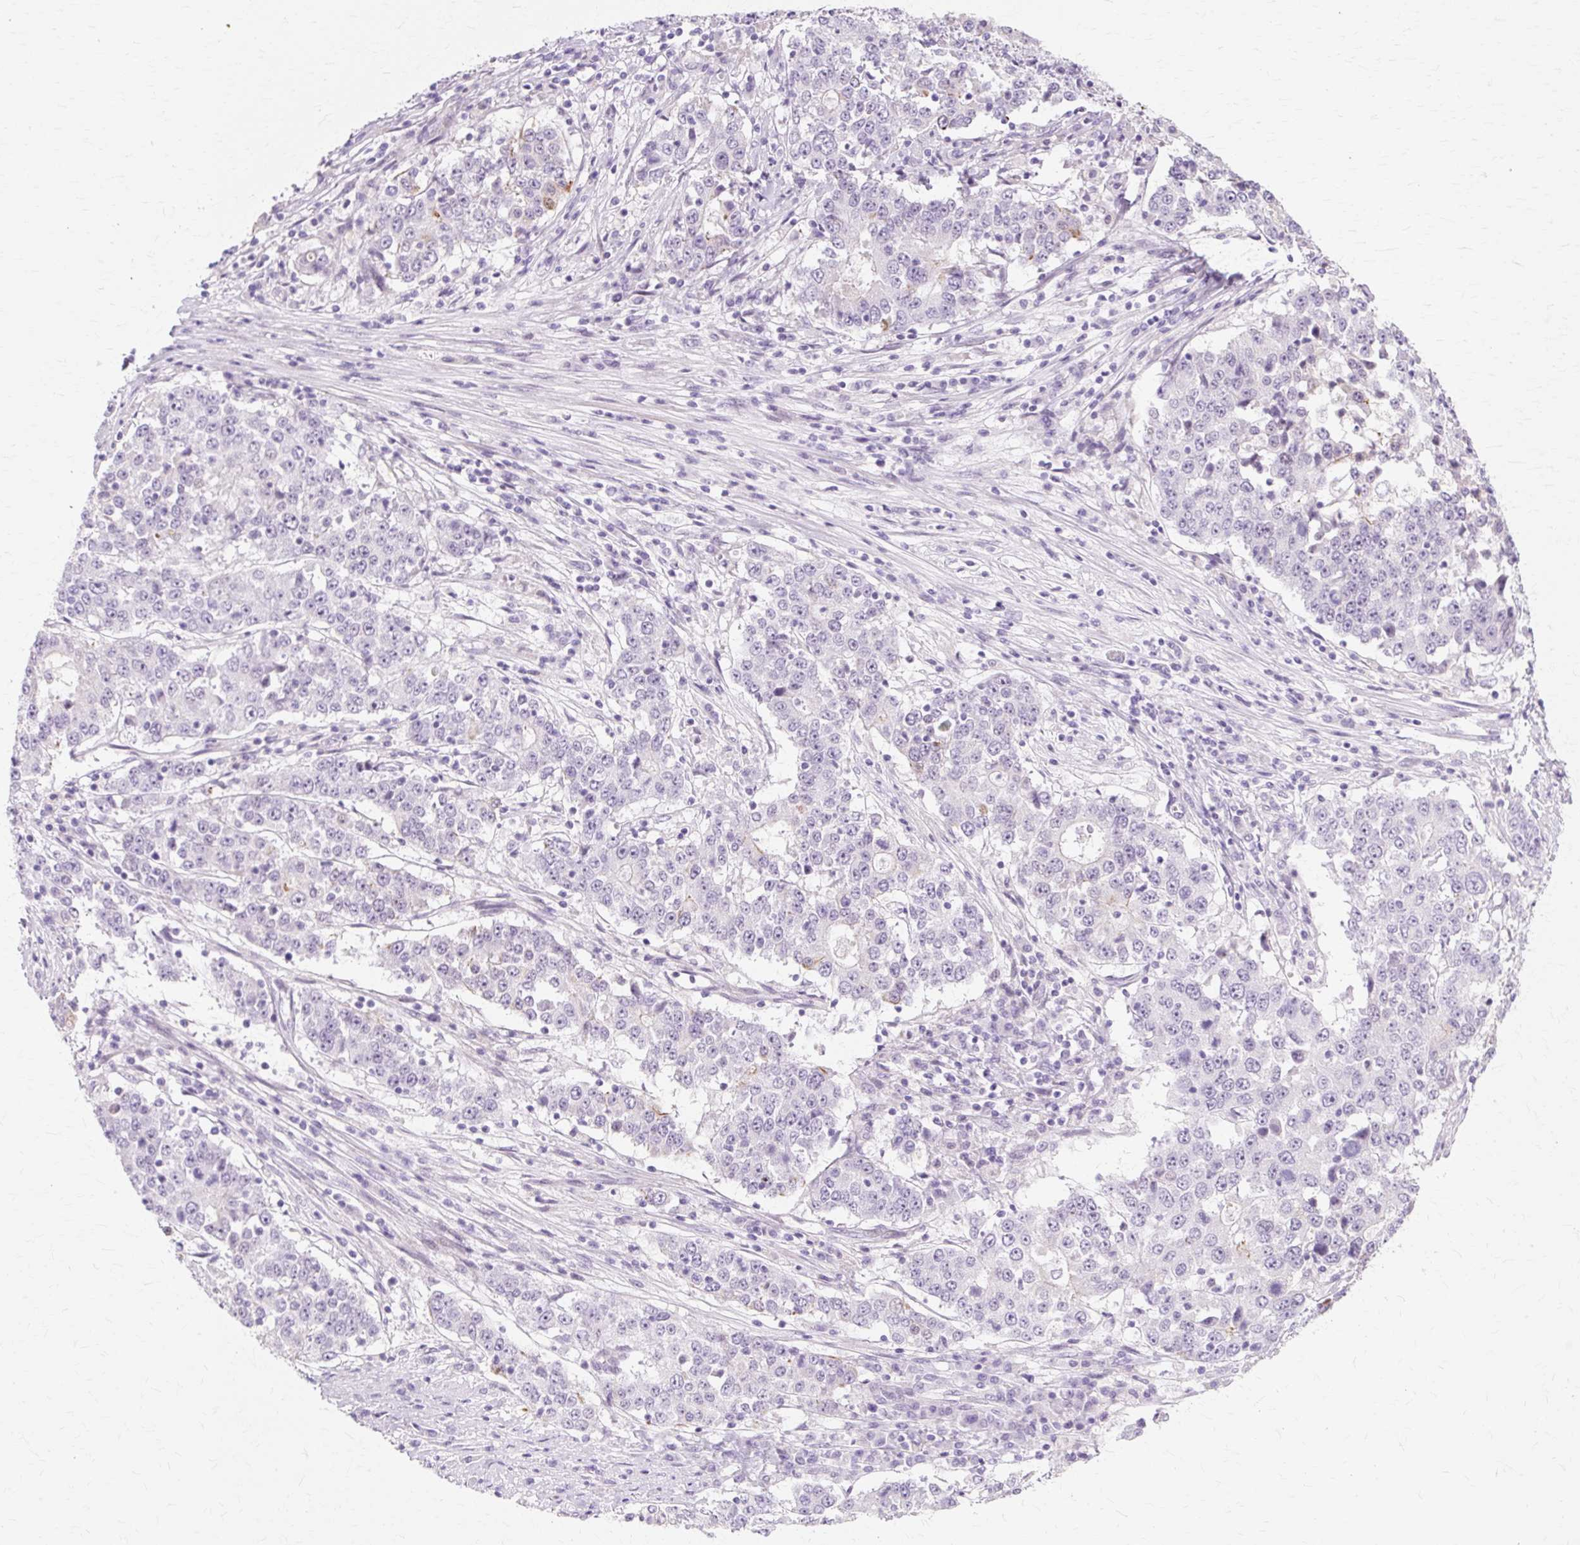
{"staining": {"intensity": "negative", "quantity": "none", "location": "none"}, "tissue": "stomach cancer", "cell_type": "Tumor cells", "image_type": "cancer", "snomed": [{"axis": "morphology", "description": "Adenocarcinoma, NOS"}, {"axis": "topography", "description": "Stomach"}], "caption": "This is an immunohistochemistry histopathology image of adenocarcinoma (stomach). There is no expression in tumor cells.", "gene": "IRX2", "patient": {"sex": "male", "age": 59}}